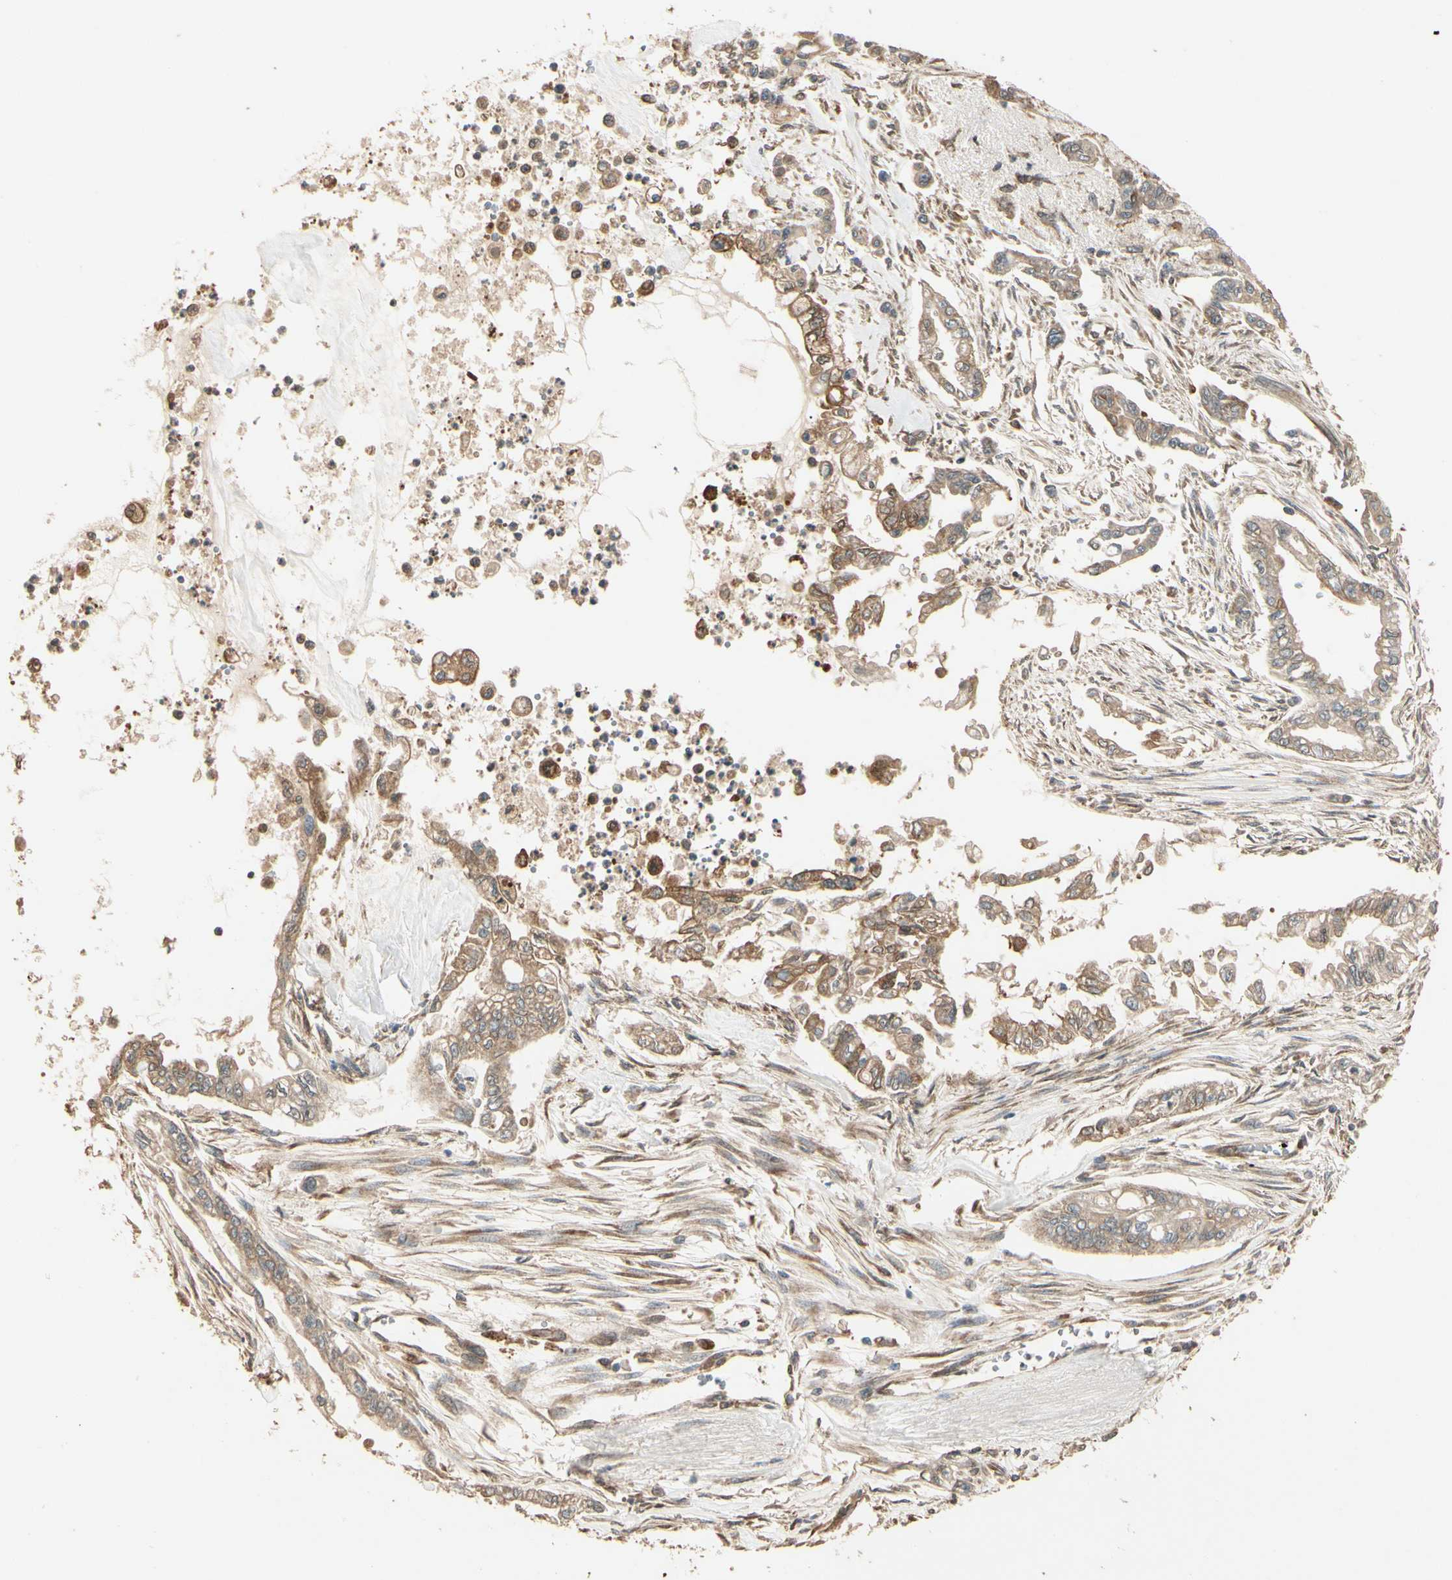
{"staining": {"intensity": "moderate", "quantity": ">75%", "location": "cytoplasmic/membranous"}, "tissue": "pancreatic cancer", "cell_type": "Tumor cells", "image_type": "cancer", "snomed": [{"axis": "morphology", "description": "Normal tissue, NOS"}, {"axis": "topography", "description": "Pancreas"}], "caption": "Protein analysis of pancreatic cancer tissue exhibits moderate cytoplasmic/membranous staining in about >75% of tumor cells.", "gene": "CCT7", "patient": {"sex": "male", "age": 42}}